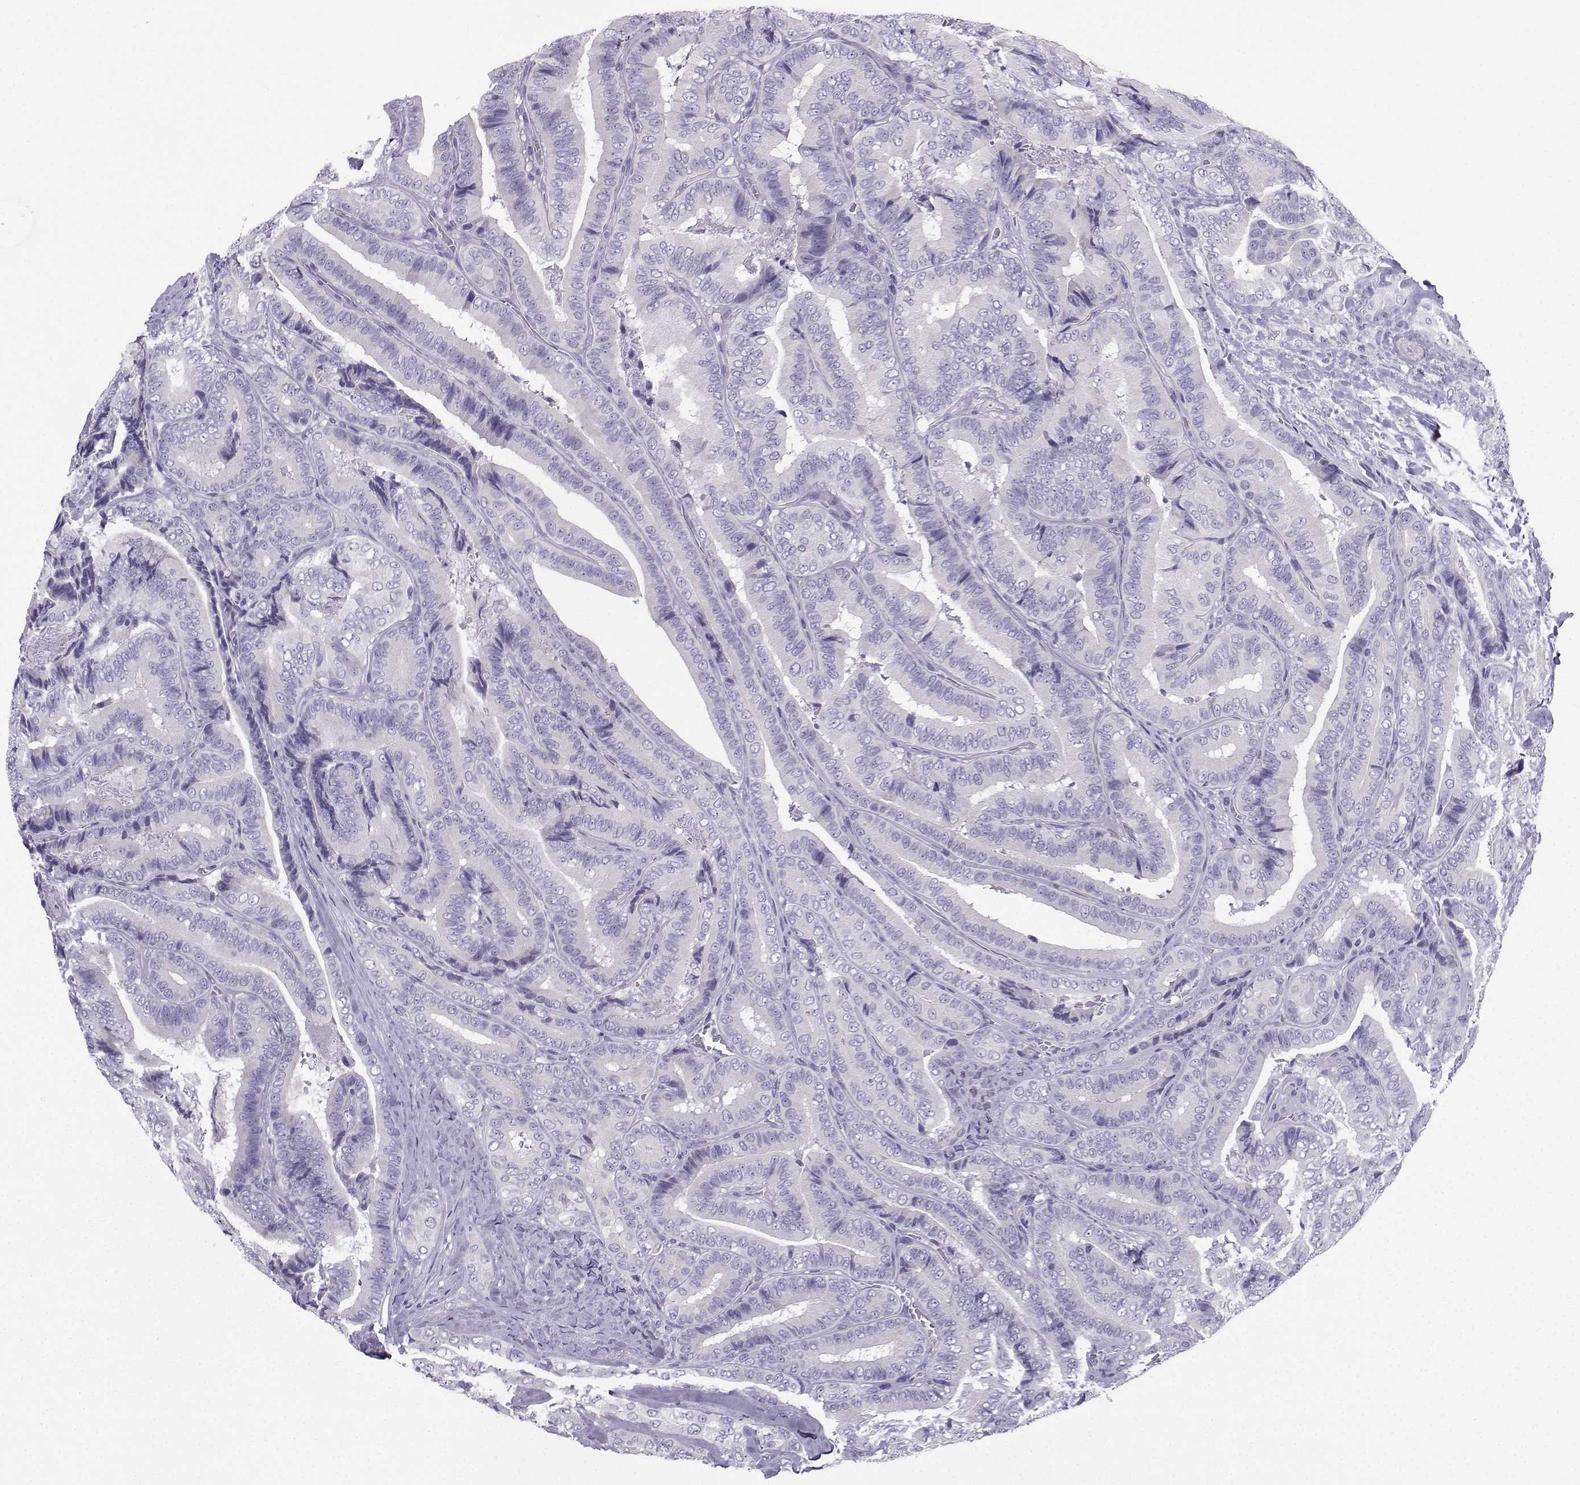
{"staining": {"intensity": "negative", "quantity": "none", "location": "none"}, "tissue": "thyroid cancer", "cell_type": "Tumor cells", "image_type": "cancer", "snomed": [{"axis": "morphology", "description": "Papillary adenocarcinoma, NOS"}, {"axis": "topography", "description": "Thyroid gland"}], "caption": "Immunohistochemistry of thyroid cancer reveals no expression in tumor cells.", "gene": "ZBTB8B", "patient": {"sex": "male", "age": 61}}